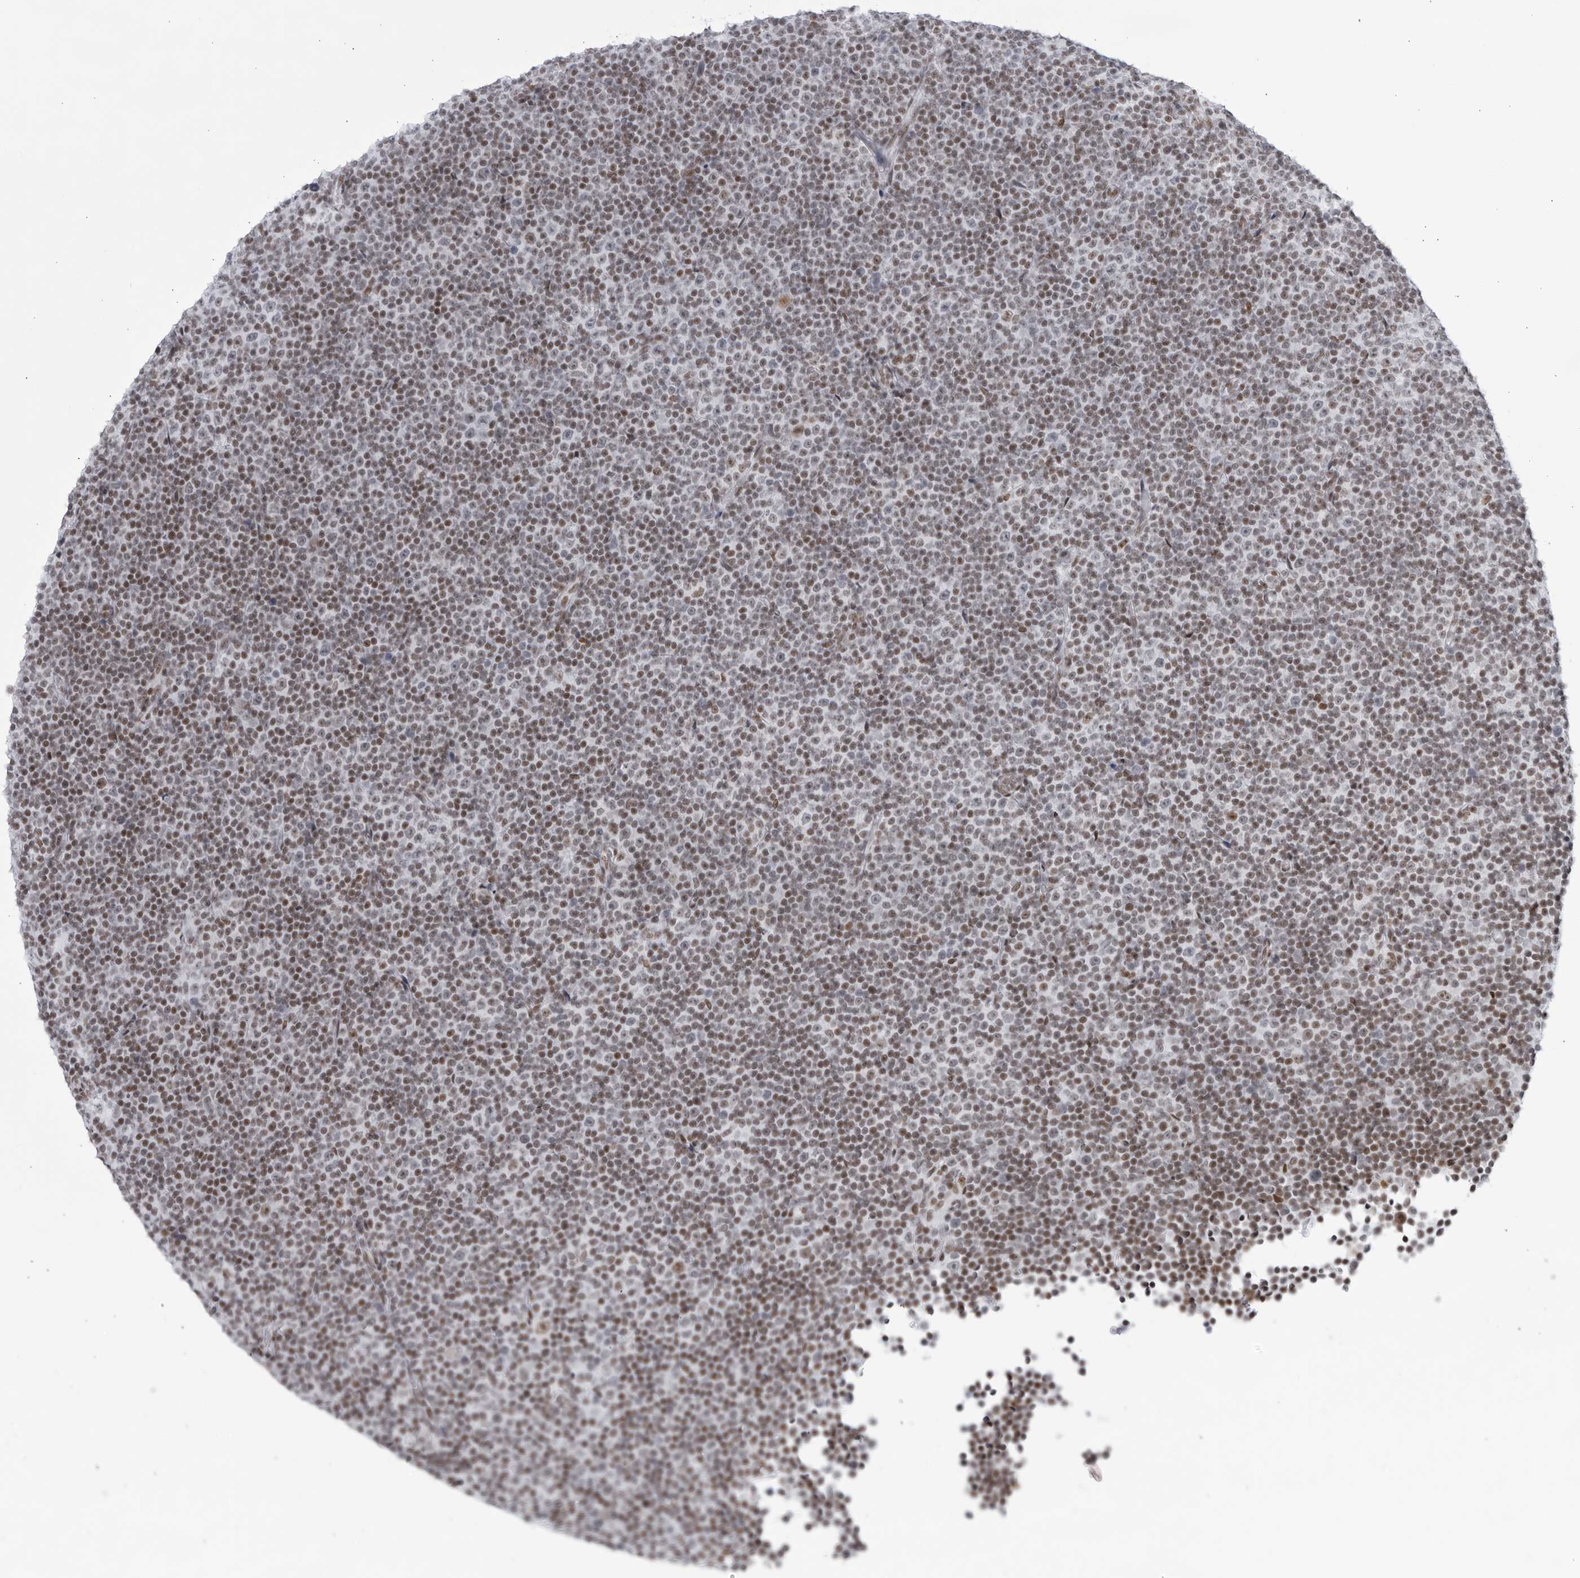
{"staining": {"intensity": "moderate", "quantity": ">75%", "location": "nuclear"}, "tissue": "lymphoma", "cell_type": "Tumor cells", "image_type": "cancer", "snomed": [{"axis": "morphology", "description": "Malignant lymphoma, non-Hodgkin's type, Low grade"}, {"axis": "topography", "description": "Lymph node"}], "caption": "Immunohistochemistry image of malignant lymphoma, non-Hodgkin's type (low-grade) stained for a protein (brown), which displays medium levels of moderate nuclear positivity in approximately >75% of tumor cells.", "gene": "HP1BP3", "patient": {"sex": "female", "age": 67}}